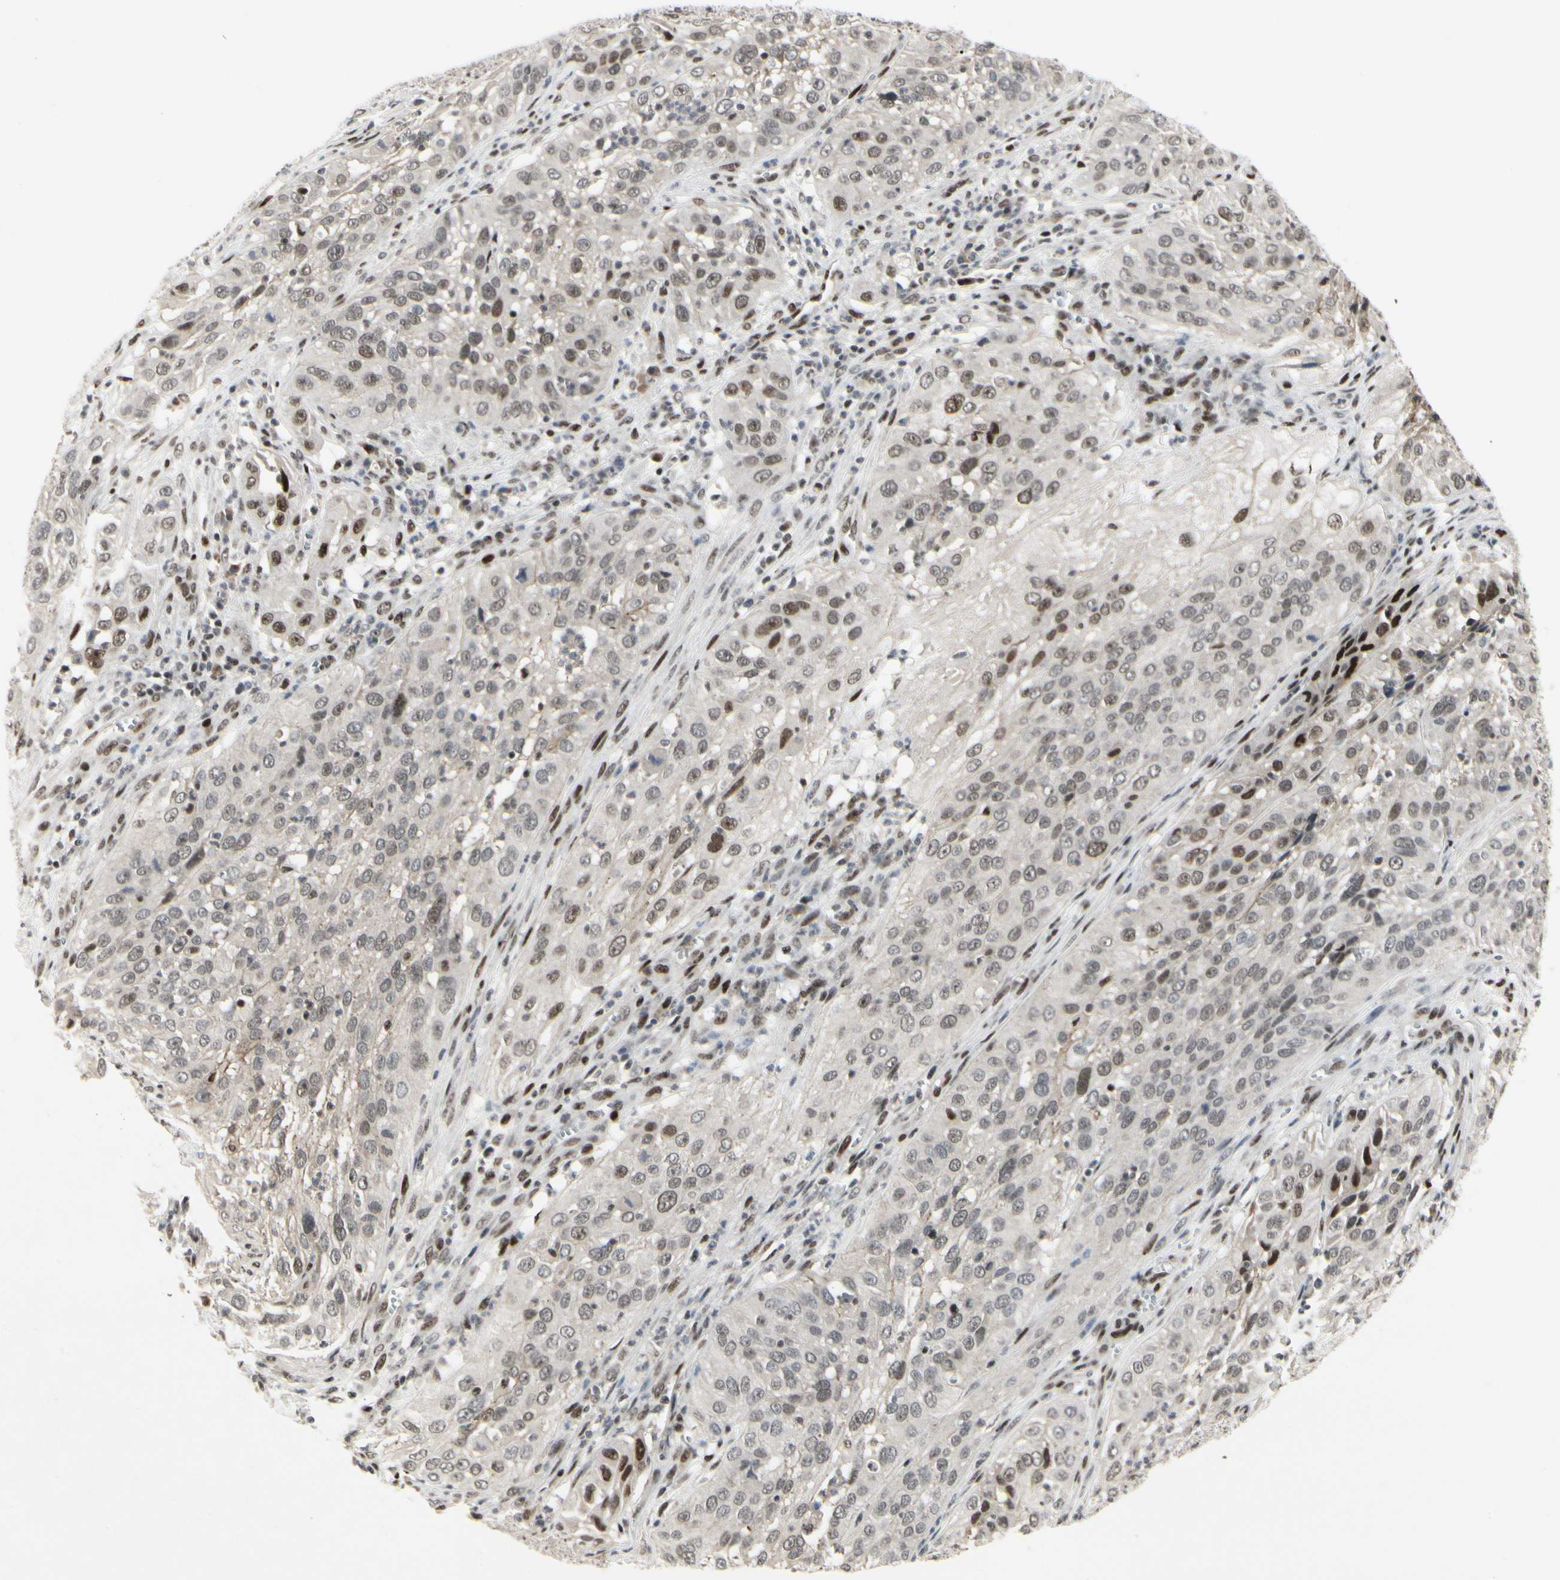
{"staining": {"intensity": "strong", "quantity": "25%-75%", "location": "nuclear"}, "tissue": "cervical cancer", "cell_type": "Tumor cells", "image_type": "cancer", "snomed": [{"axis": "morphology", "description": "Squamous cell carcinoma, NOS"}, {"axis": "topography", "description": "Cervix"}], "caption": "This micrograph displays IHC staining of cervical cancer (squamous cell carcinoma), with high strong nuclear positivity in about 25%-75% of tumor cells.", "gene": "FOXJ2", "patient": {"sex": "female", "age": 32}}